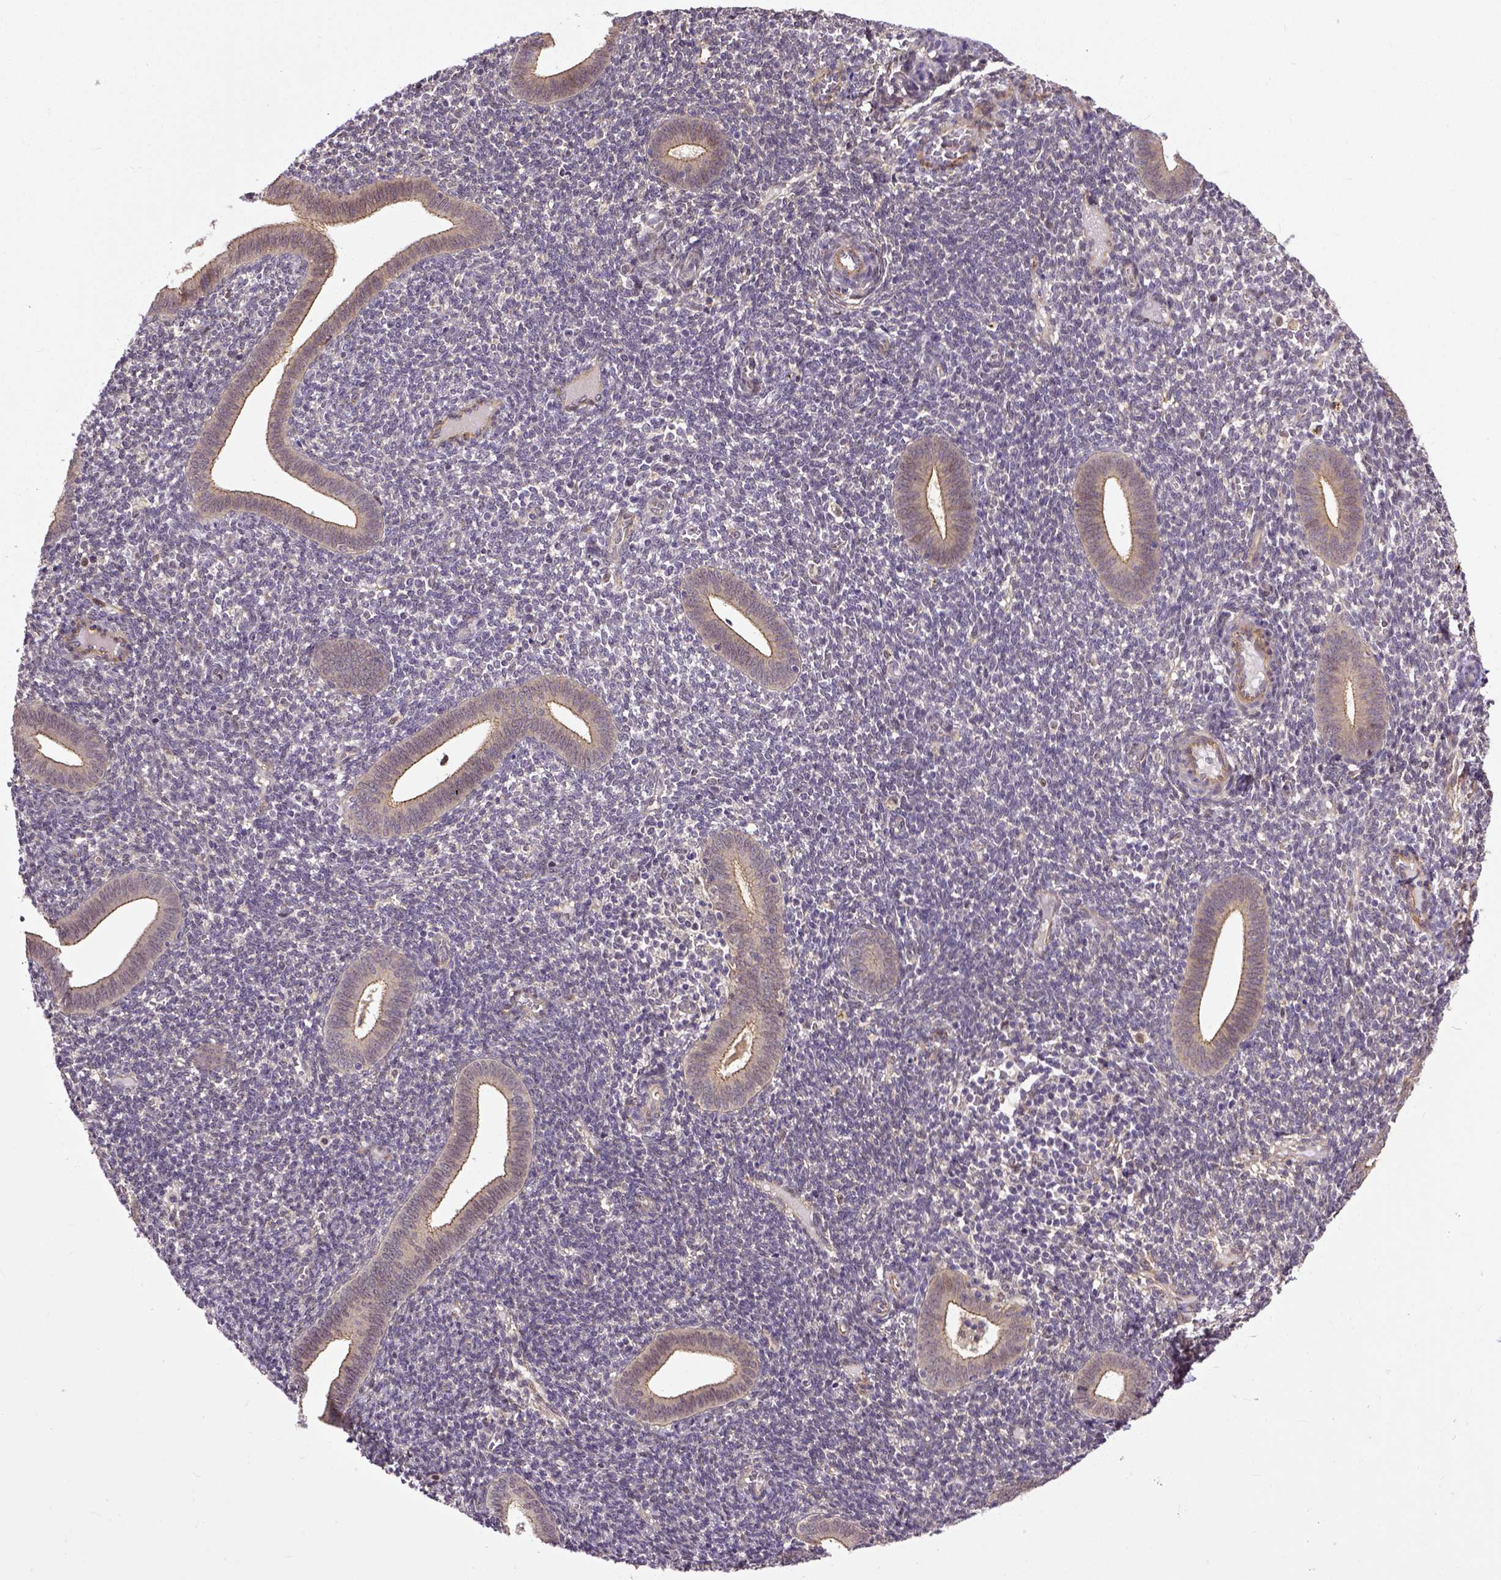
{"staining": {"intensity": "negative", "quantity": "none", "location": "none"}, "tissue": "endometrium", "cell_type": "Cells in endometrial stroma", "image_type": "normal", "snomed": [{"axis": "morphology", "description": "Normal tissue, NOS"}, {"axis": "topography", "description": "Endometrium"}], "caption": "DAB (3,3'-diaminobenzidine) immunohistochemical staining of normal human endometrium reveals no significant staining in cells in endometrial stroma. (Brightfield microscopy of DAB immunohistochemistry at high magnification).", "gene": "DICER1", "patient": {"sex": "female", "age": 25}}